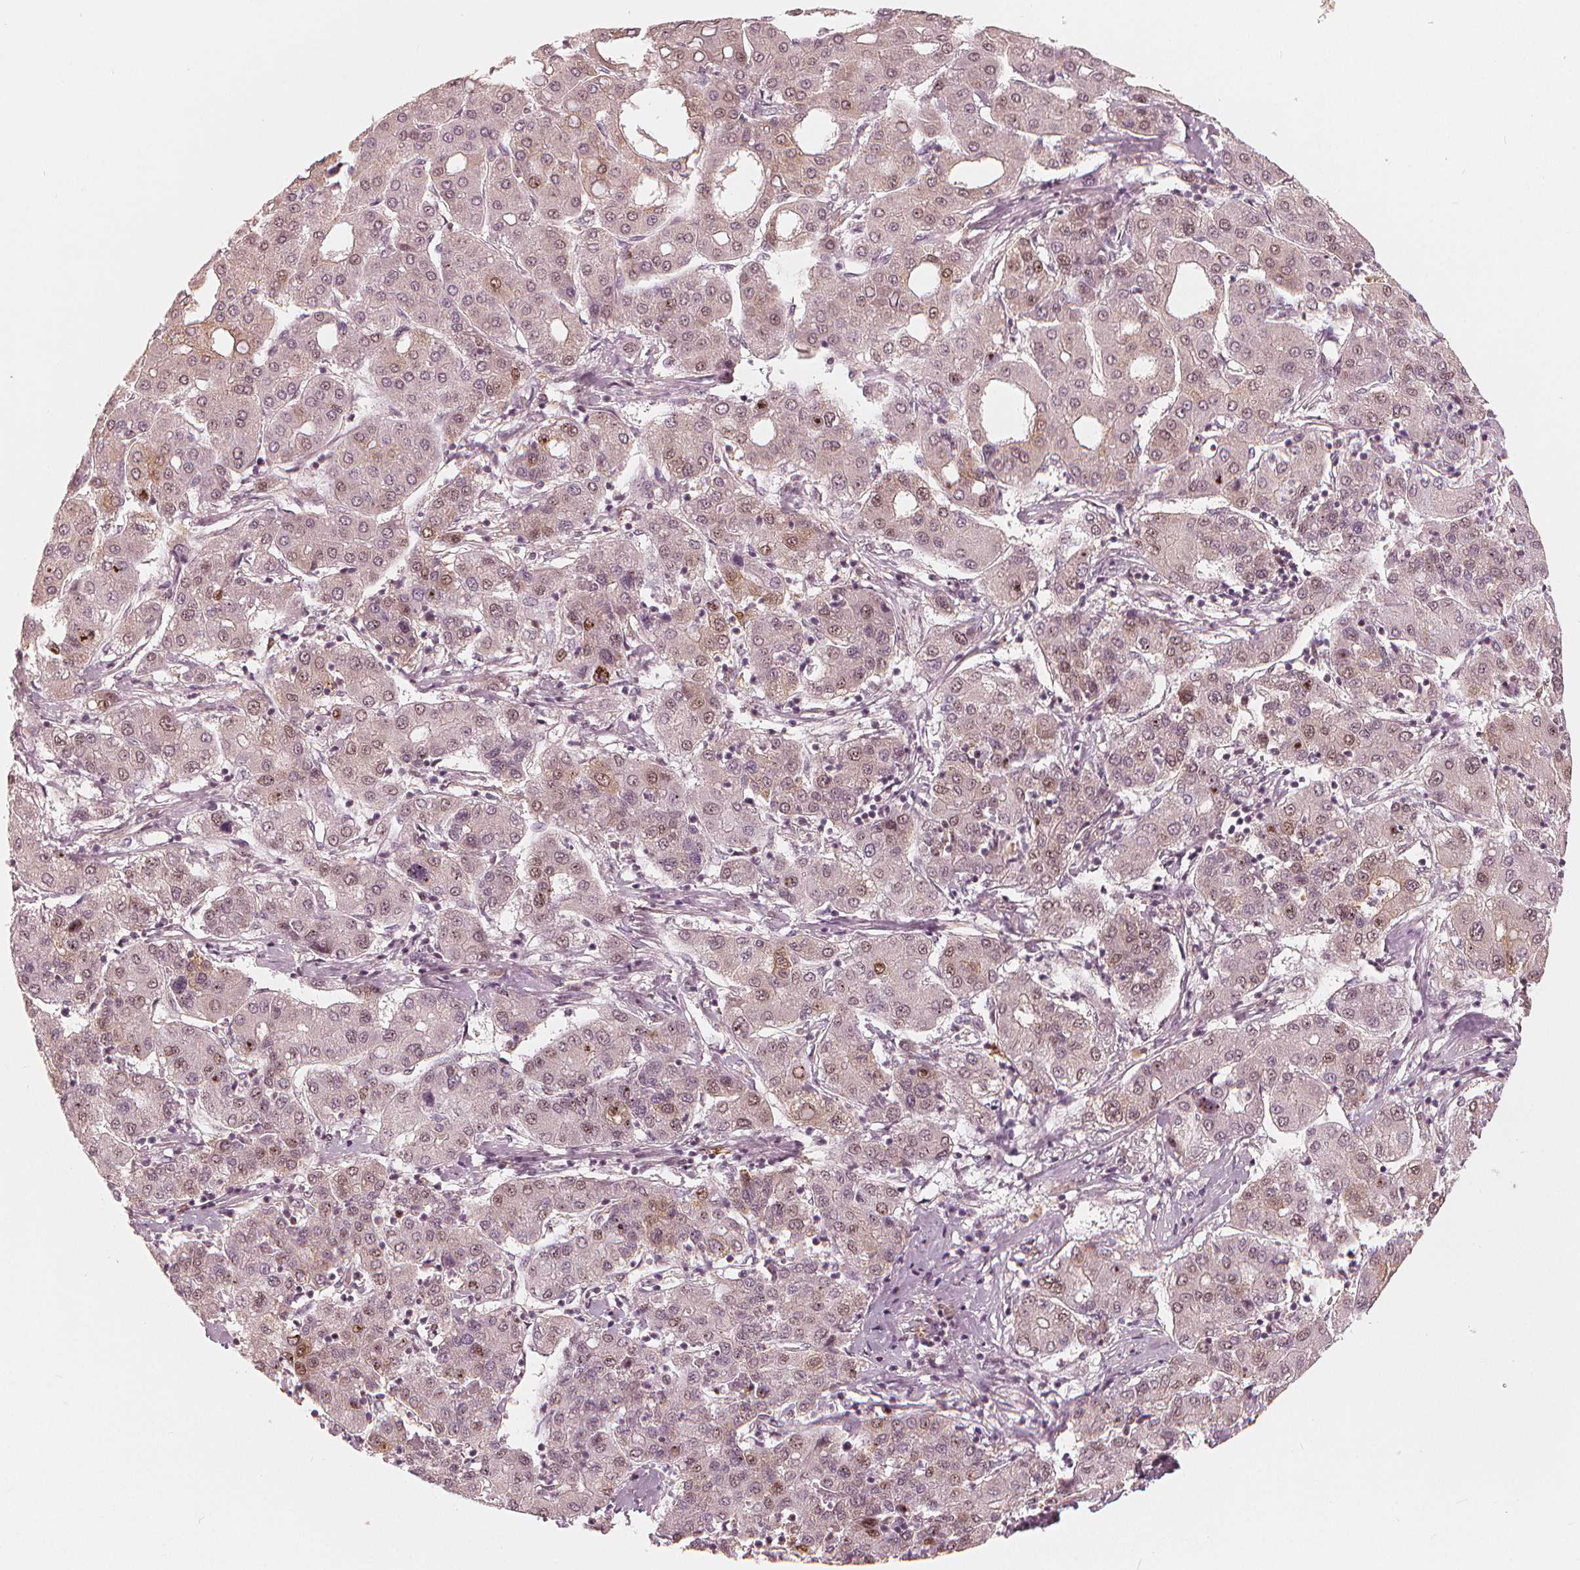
{"staining": {"intensity": "moderate", "quantity": "<25%", "location": "nuclear"}, "tissue": "liver cancer", "cell_type": "Tumor cells", "image_type": "cancer", "snomed": [{"axis": "morphology", "description": "Carcinoma, Hepatocellular, NOS"}, {"axis": "topography", "description": "Liver"}], "caption": "Protein staining of liver cancer (hepatocellular carcinoma) tissue shows moderate nuclear expression in about <25% of tumor cells. The protein of interest is stained brown, and the nuclei are stained in blue (DAB IHC with brightfield microscopy, high magnification).", "gene": "SQSTM1", "patient": {"sex": "male", "age": 65}}